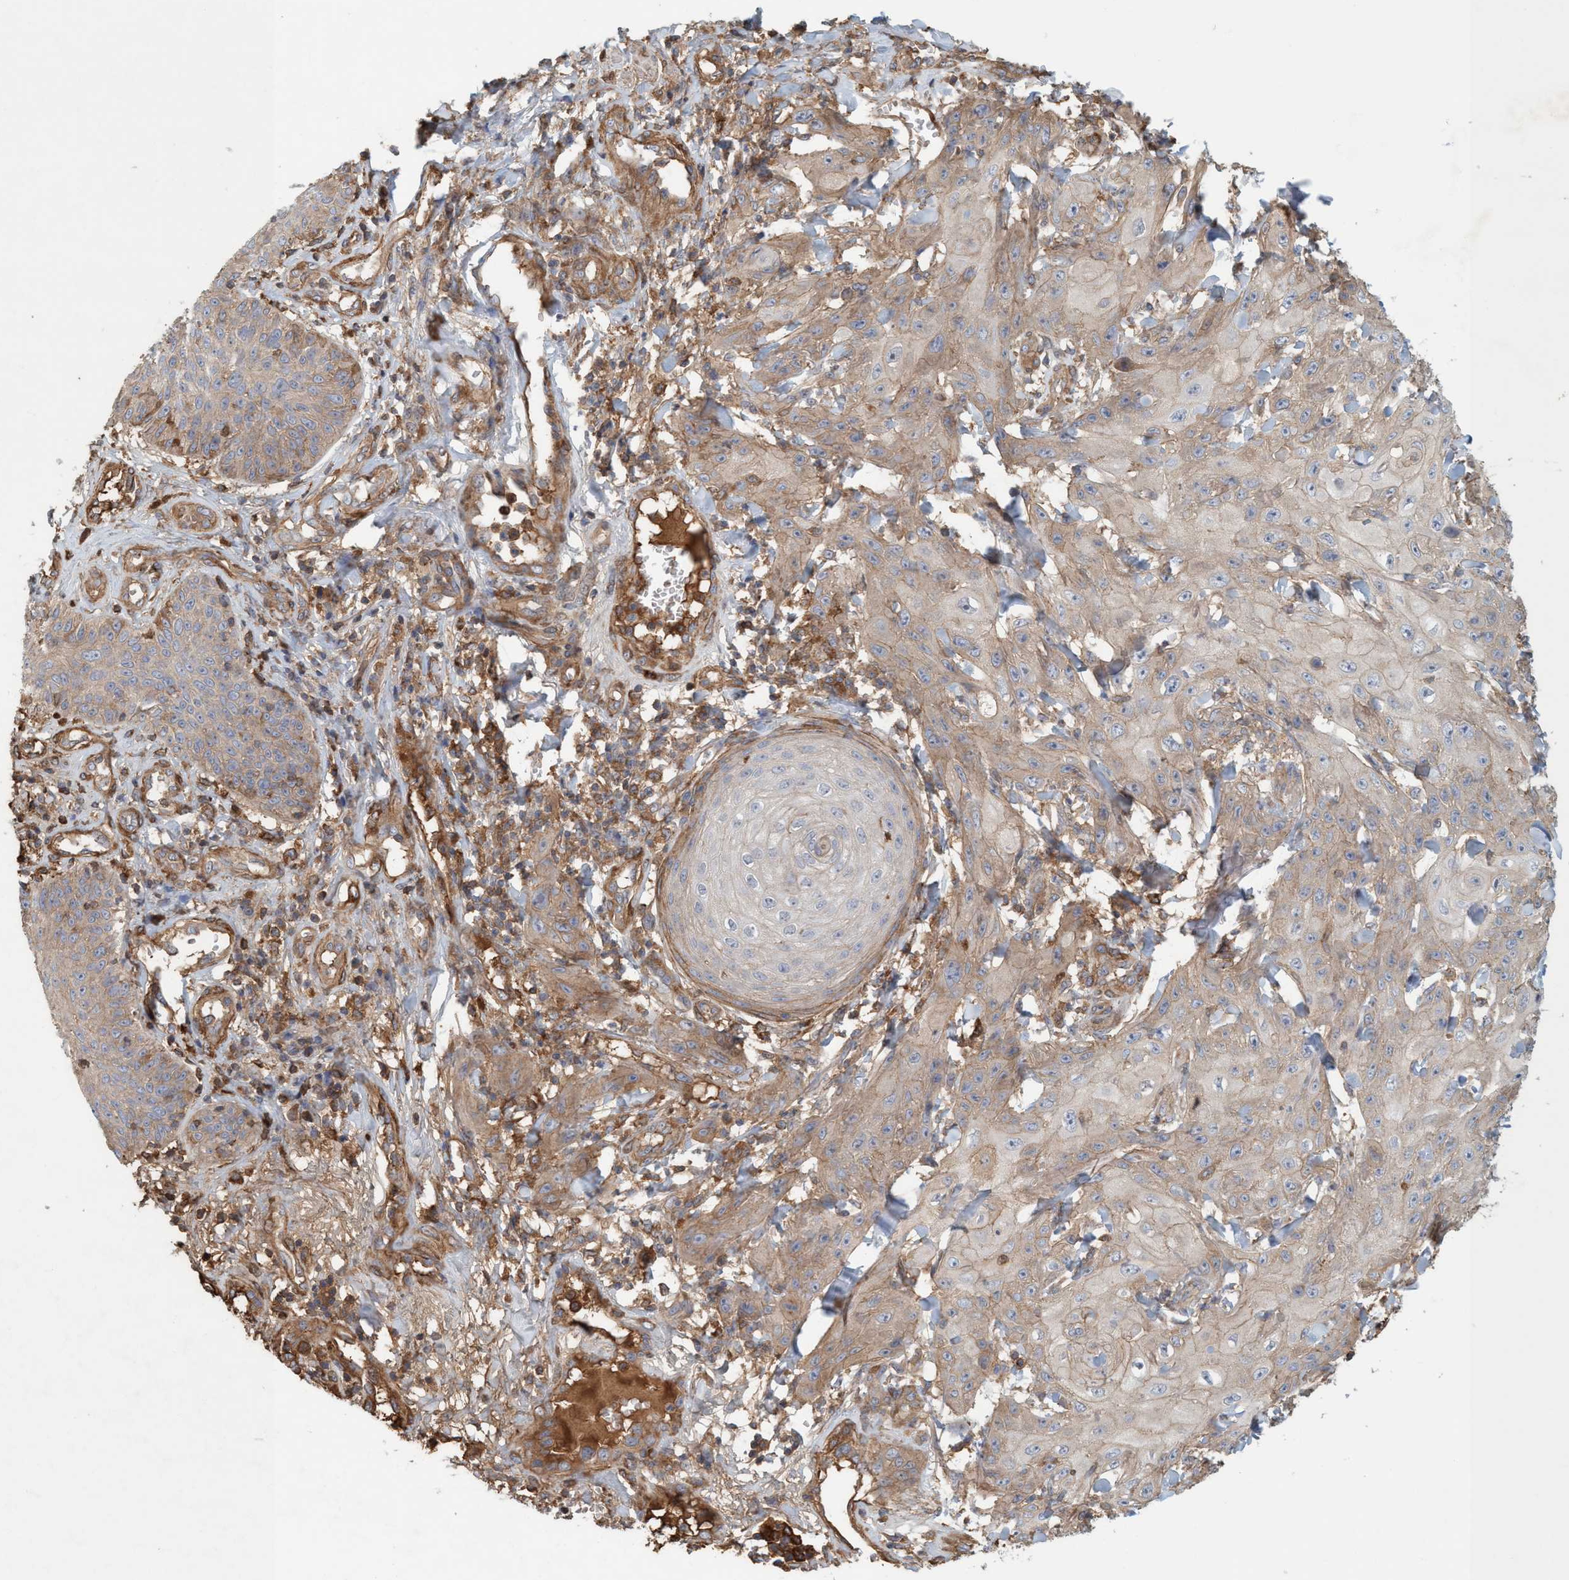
{"staining": {"intensity": "weak", "quantity": ">75%", "location": "cytoplasmic/membranous"}, "tissue": "skin cancer", "cell_type": "Tumor cells", "image_type": "cancer", "snomed": [{"axis": "morphology", "description": "Squamous cell carcinoma, NOS"}, {"axis": "topography", "description": "Skin"}], "caption": "Skin cancer stained for a protein reveals weak cytoplasmic/membranous positivity in tumor cells. Using DAB (3,3'-diaminobenzidine) (brown) and hematoxylin (blue) stains, captured at high magnification using brightfield microscopy.", "gene": "SPECC1", "patient": {"sex": "male", "age": 74}}